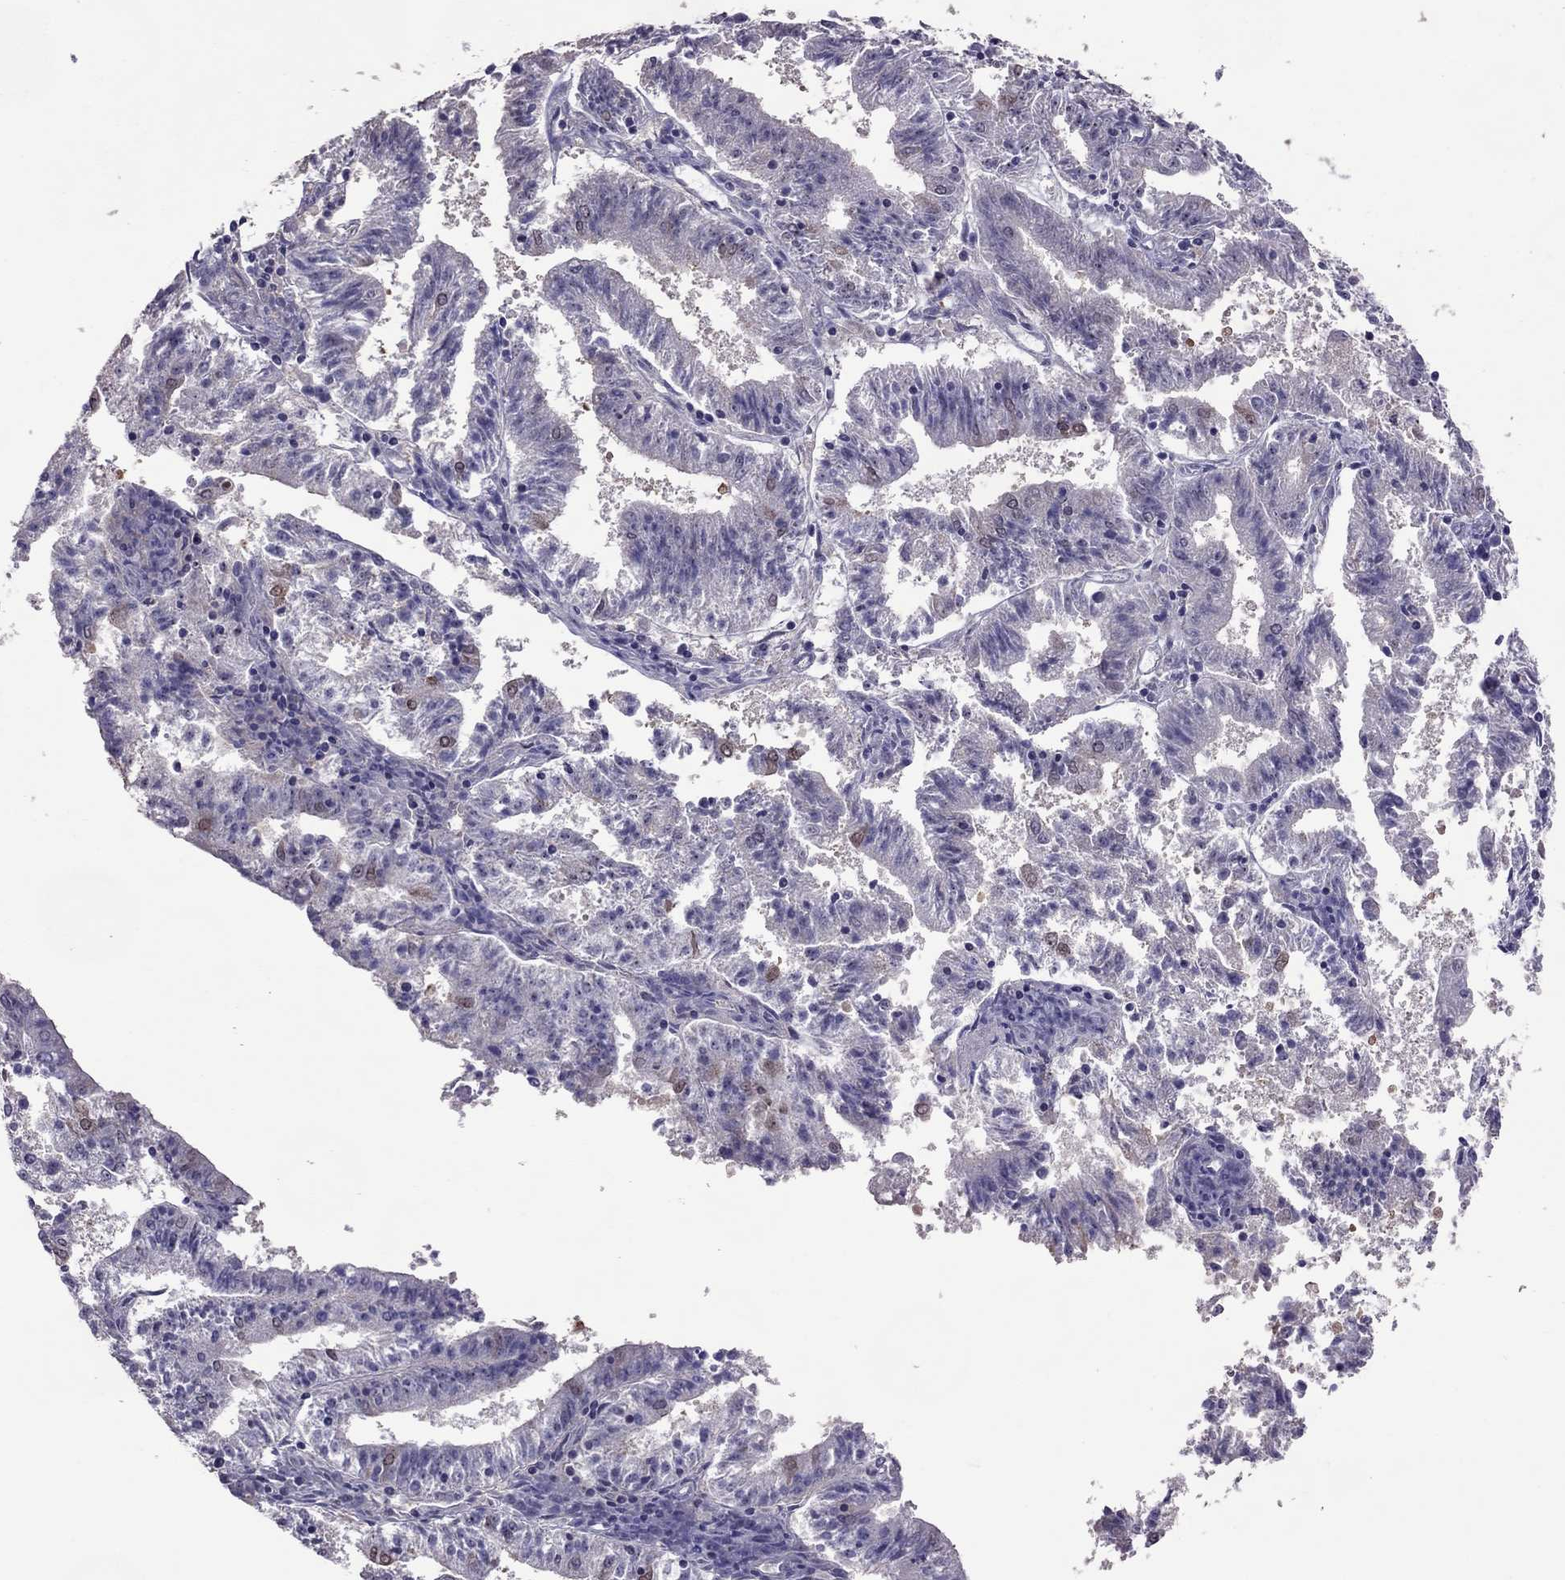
{"staining": {"intensity": "negative", "quantity": "none", "location": "none"}, "tissue": "endometrial cancer", "cell_type": "Tumor cells", "image_type": "cancer", "snomed": [{"axis": "morphology", "description": "Adenocarcinoma, NOS"}, {"axis": "topography", "description": "Endometrium"}], "caption": "A high-resolution image shows IHC staining of endometrial cancer, which displays no significant staining in tumor cells.", "gene": "LRRC46", "patient": {"sex": "female", "age": 82}}